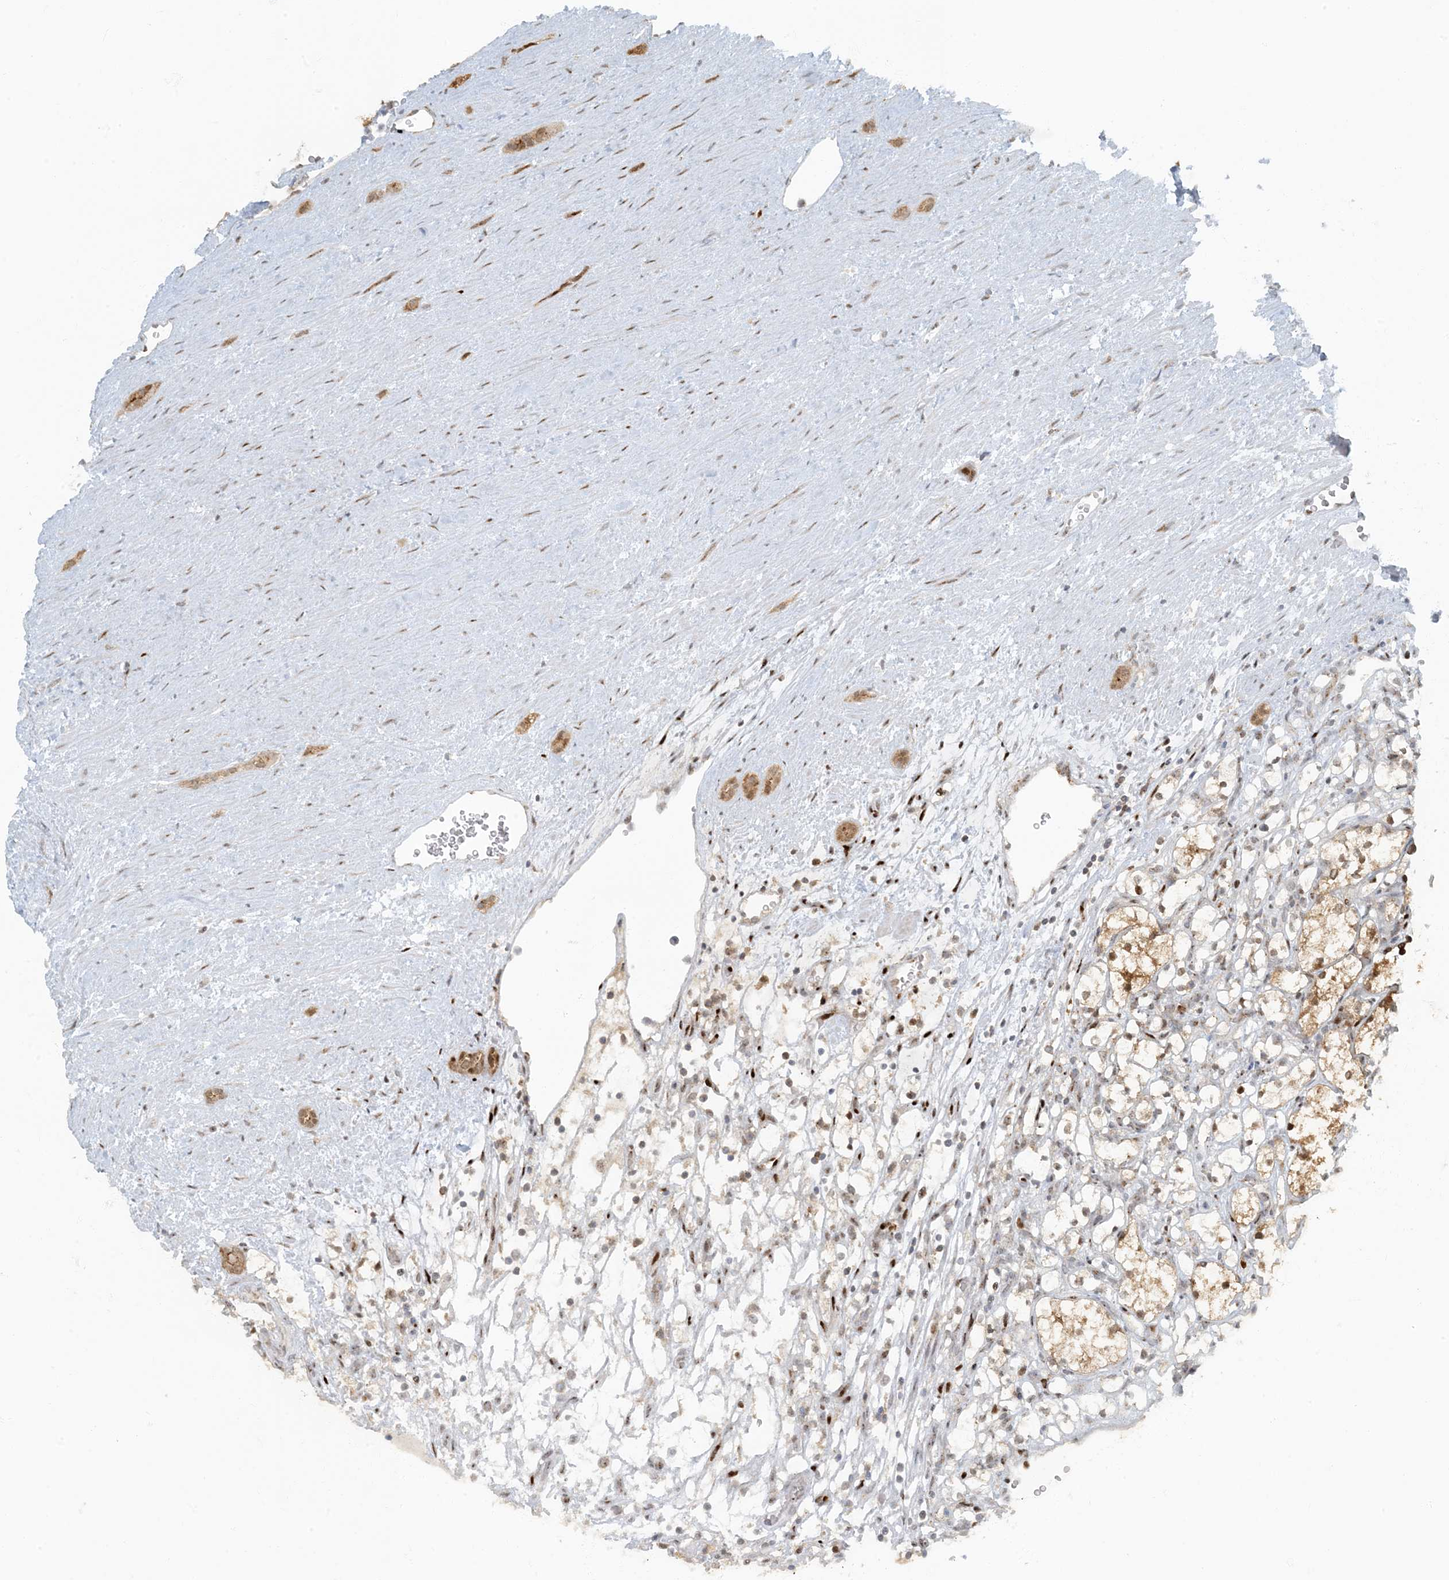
{"staining": {"intensity": "moderate", "quantity": "25%-75%", "location": "cytoplasmic/membranous,nuclear"}, "tissue": "renal cancer", "cell_type": "Tumor cells", "image_type": "cancer", "snomed": [{"axis": "morphology", "description": "Adenocarcinoma, NOS"}, {"axis": "topography", "description": "Kidney"}], "caption": "Human renal adenocarcinoma stained with a protein marker demonstrates moderate staining in tumor cells.", "gene": "MBD1", "patient": {"sex": "female", "age": 69}}